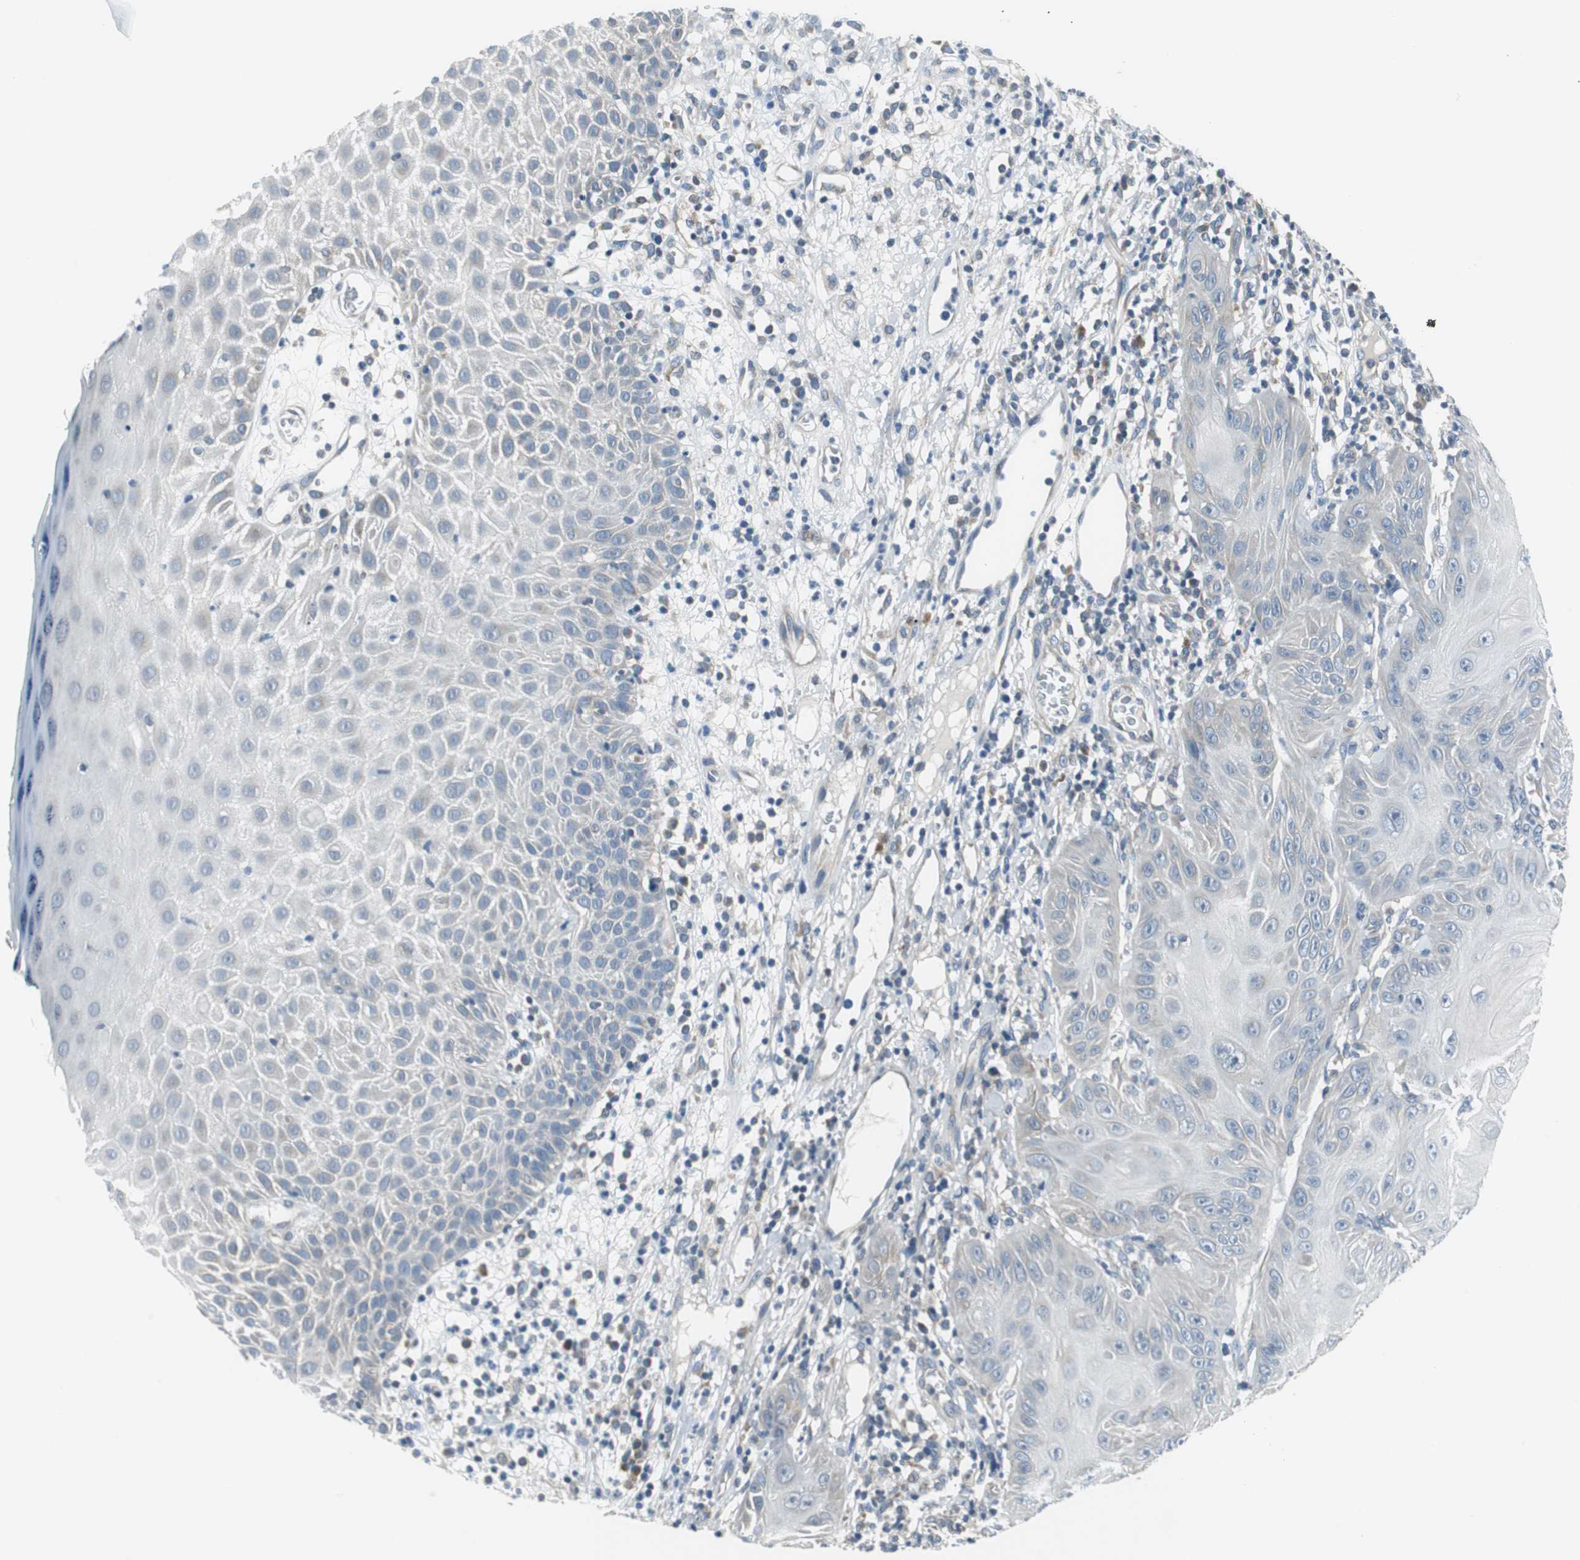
{"staining": {"intensity": "negative", "quantity": "none", "location": "none"}, "tissue": "skin cancer", "cell_type": "Tumor cells", "image_type": "cancer", "snomed": [{"axis": "morphology", "description": "Squamous cell carcinoma, NOS"}, {"axis": "topography", "description": "Skin"}], "caption": "Micrograph shows no significant protein expression in tumor cells of skin cancer (squamous cell carcinoma).", "gene": "PLAA", "patient": {"sex": "female", "age": 78}}